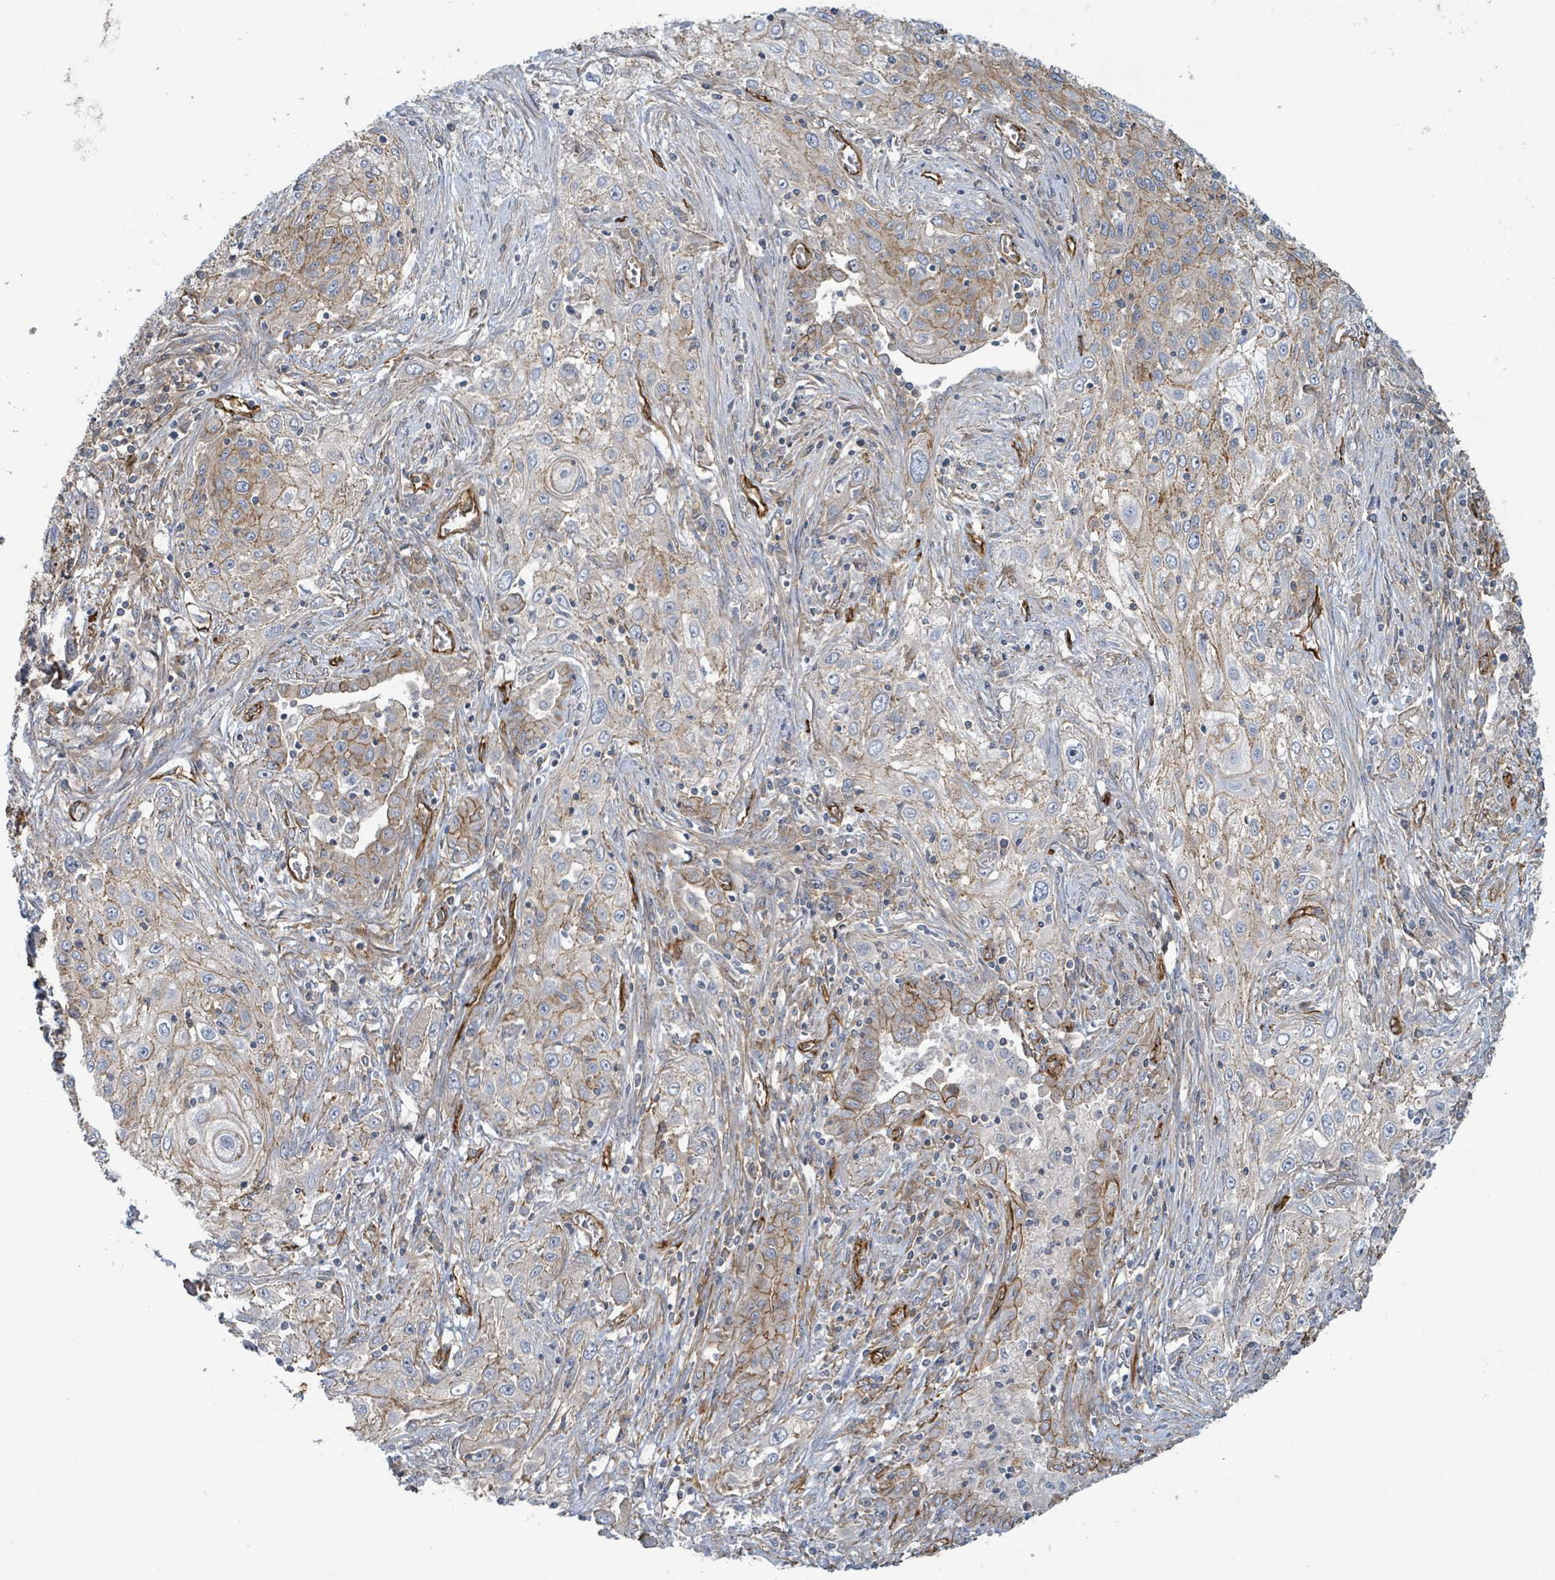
{"staining": {"intensity": "weak", "quantity": "25%-75%", "location": "cytoplasmic/membranous"}, "tissue": "lung cancer", "cell_type": "Tumor cells", "image_type": "cancer", "snomed": [{"axis": "morphology", "description": "Squamous cell carcinoma, NOS"}, {"axis": "topography", "description": "Lung"}], "caption": "This image exhibits immunohistochemistry staining of lung cancer (squamous cell carcinoma), with low weak cytoplasmic/membranous staining in approximately 25%-75% of tumor cells.", "gene": "LDOC1", "patient": {"sex": "female", "age": 69}}